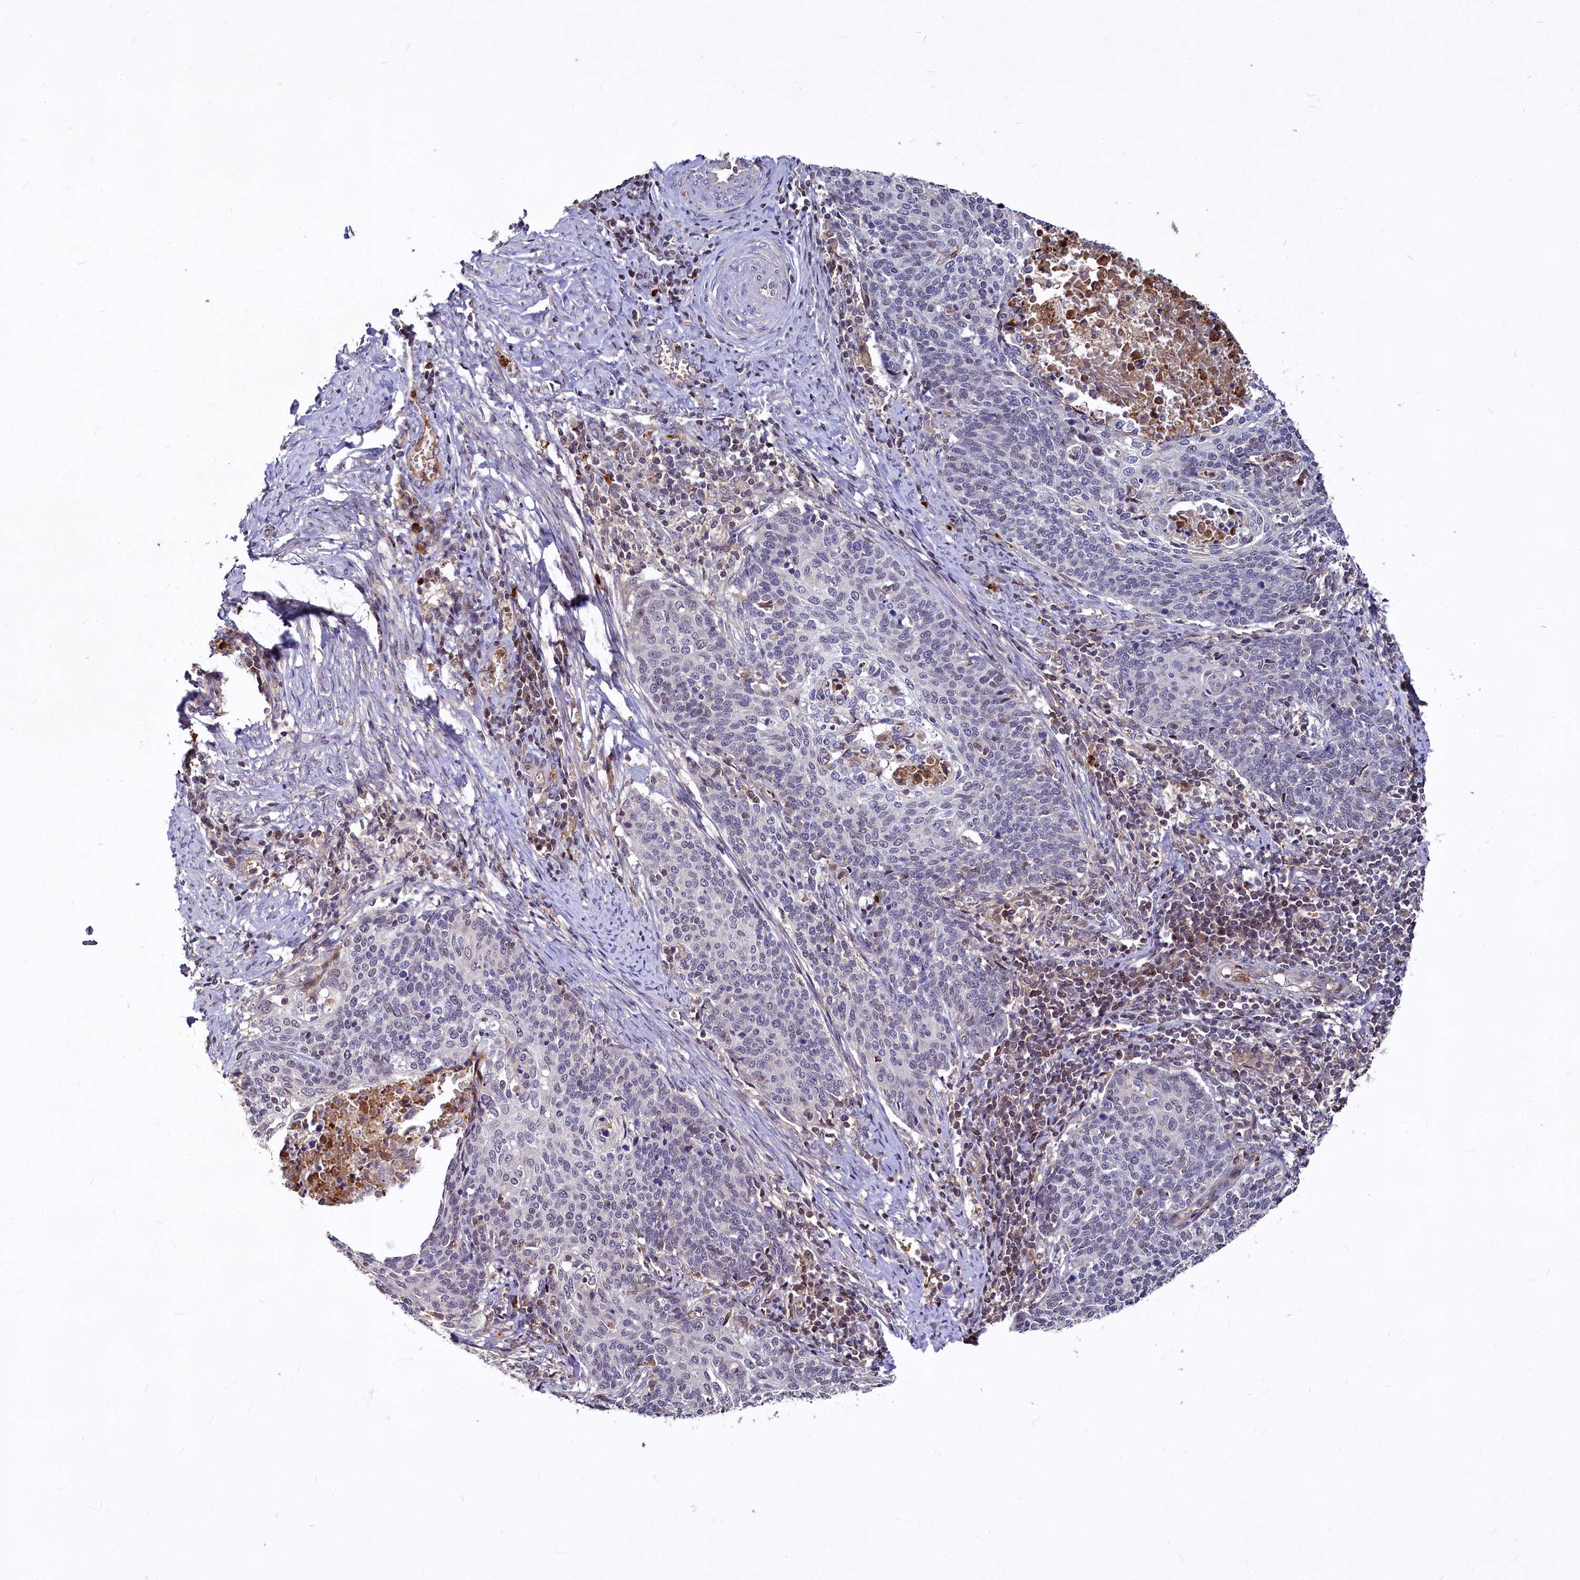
{"staining": {"intensity": "negative", "quantity": "none", "location": "none"}, "tissue": "cervical cancer", "cell_type": "Tumor cells", "image_type": "cancer", "snomed": [{"axis": "morphology", "description": "Squamous cell carcinoma, NOS"}, {"axis": "topography", "description": "Cervix"}], "caption": "A high-resolution histopathology image shows IHC staining of cervical cancer (squamous cell carcinoma), which displays no significant positivity in tumor cells.", "gene": "ATG101", "patient": {"sex": "female", "age": 39}}